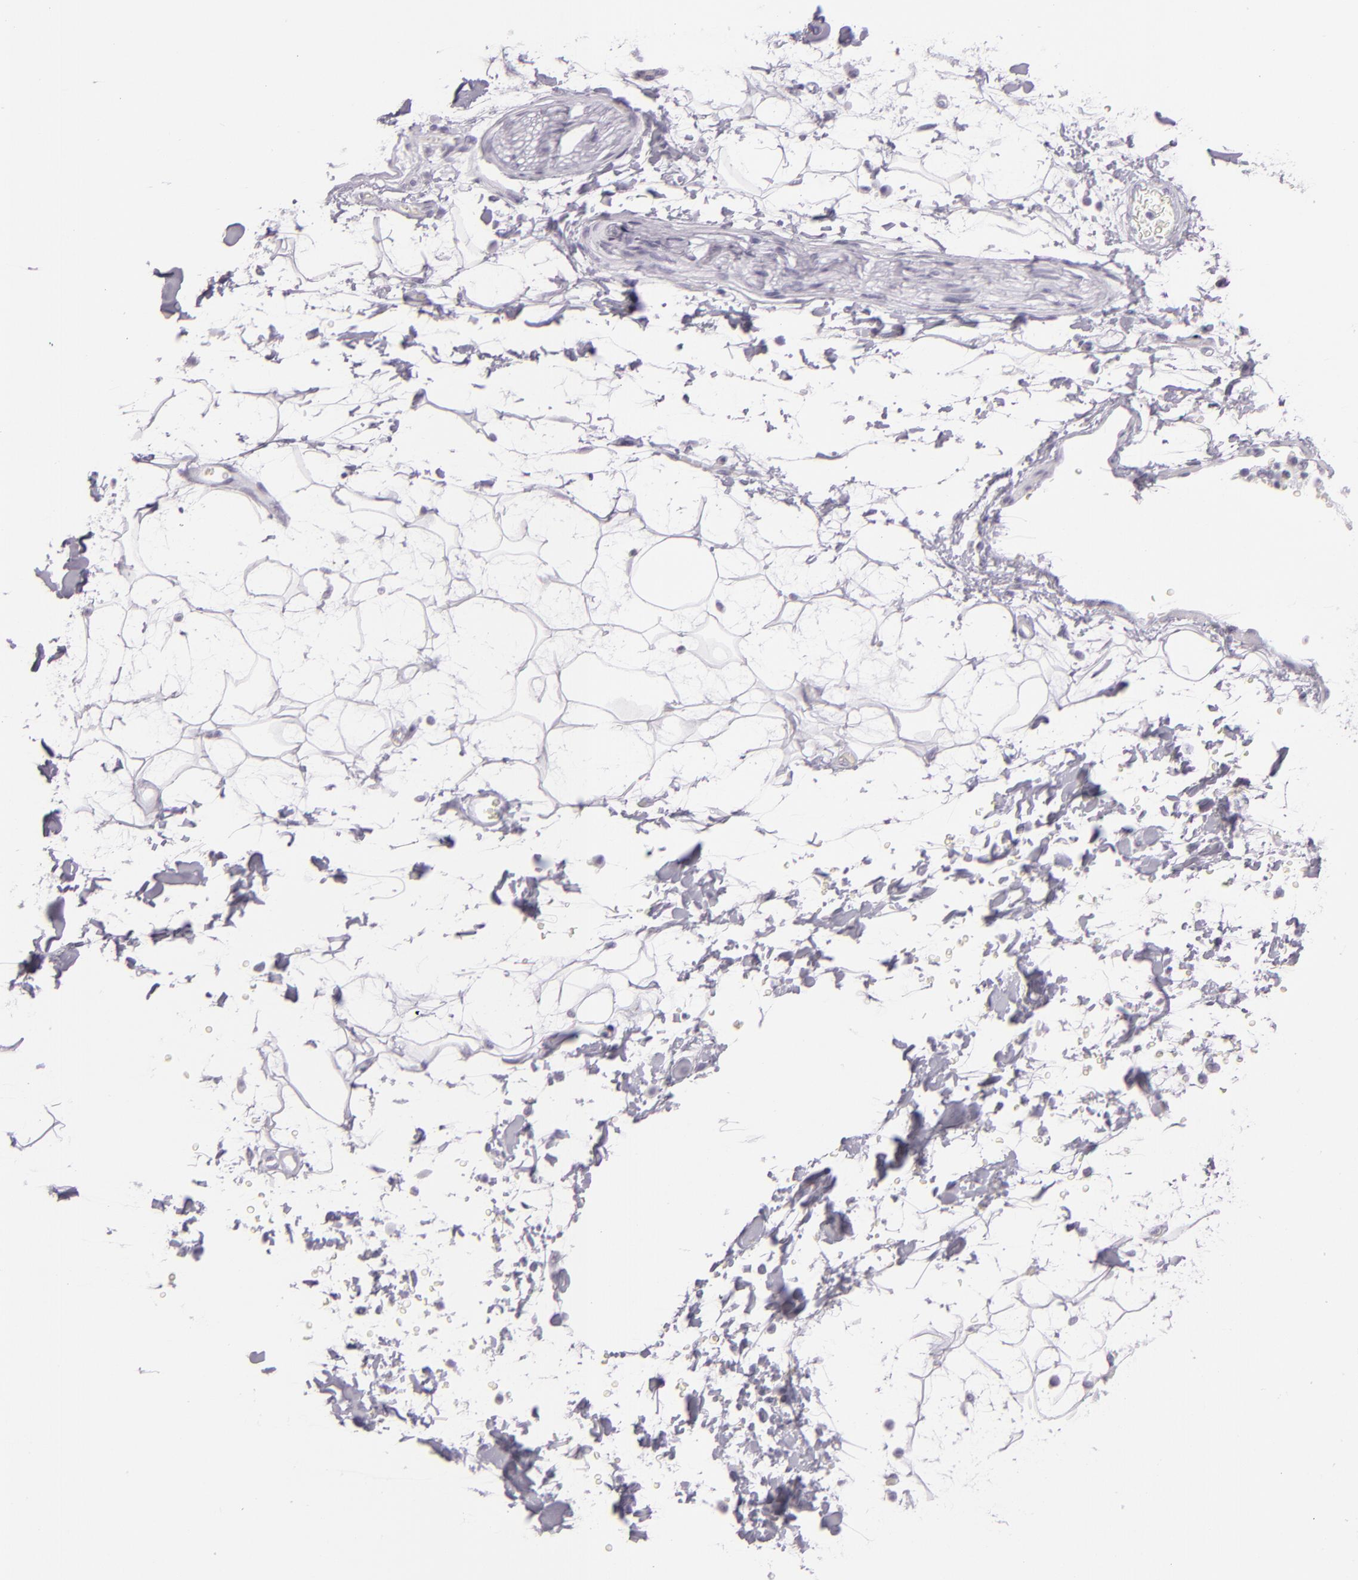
{"staining": {"intensity": "negative", "quantity": "none", "location": "none"}, "tissue": "adipose tissue", "cell_type": "Adipocytes", "image_type": "normal", "snomed": [{"axis": "morphology", "description": "Normal tissue, NOS"}, {"axis": "topography", "description": "Soft tissue"}], "caption": "Immunohistochemistry (IHC) micrograph of benign adipose tissue: adipose tissue stained with DAB displays no significant protein staining in adipocytes.", "gene": "MUC6", "patient": {"sex": "male", "age": 72}}